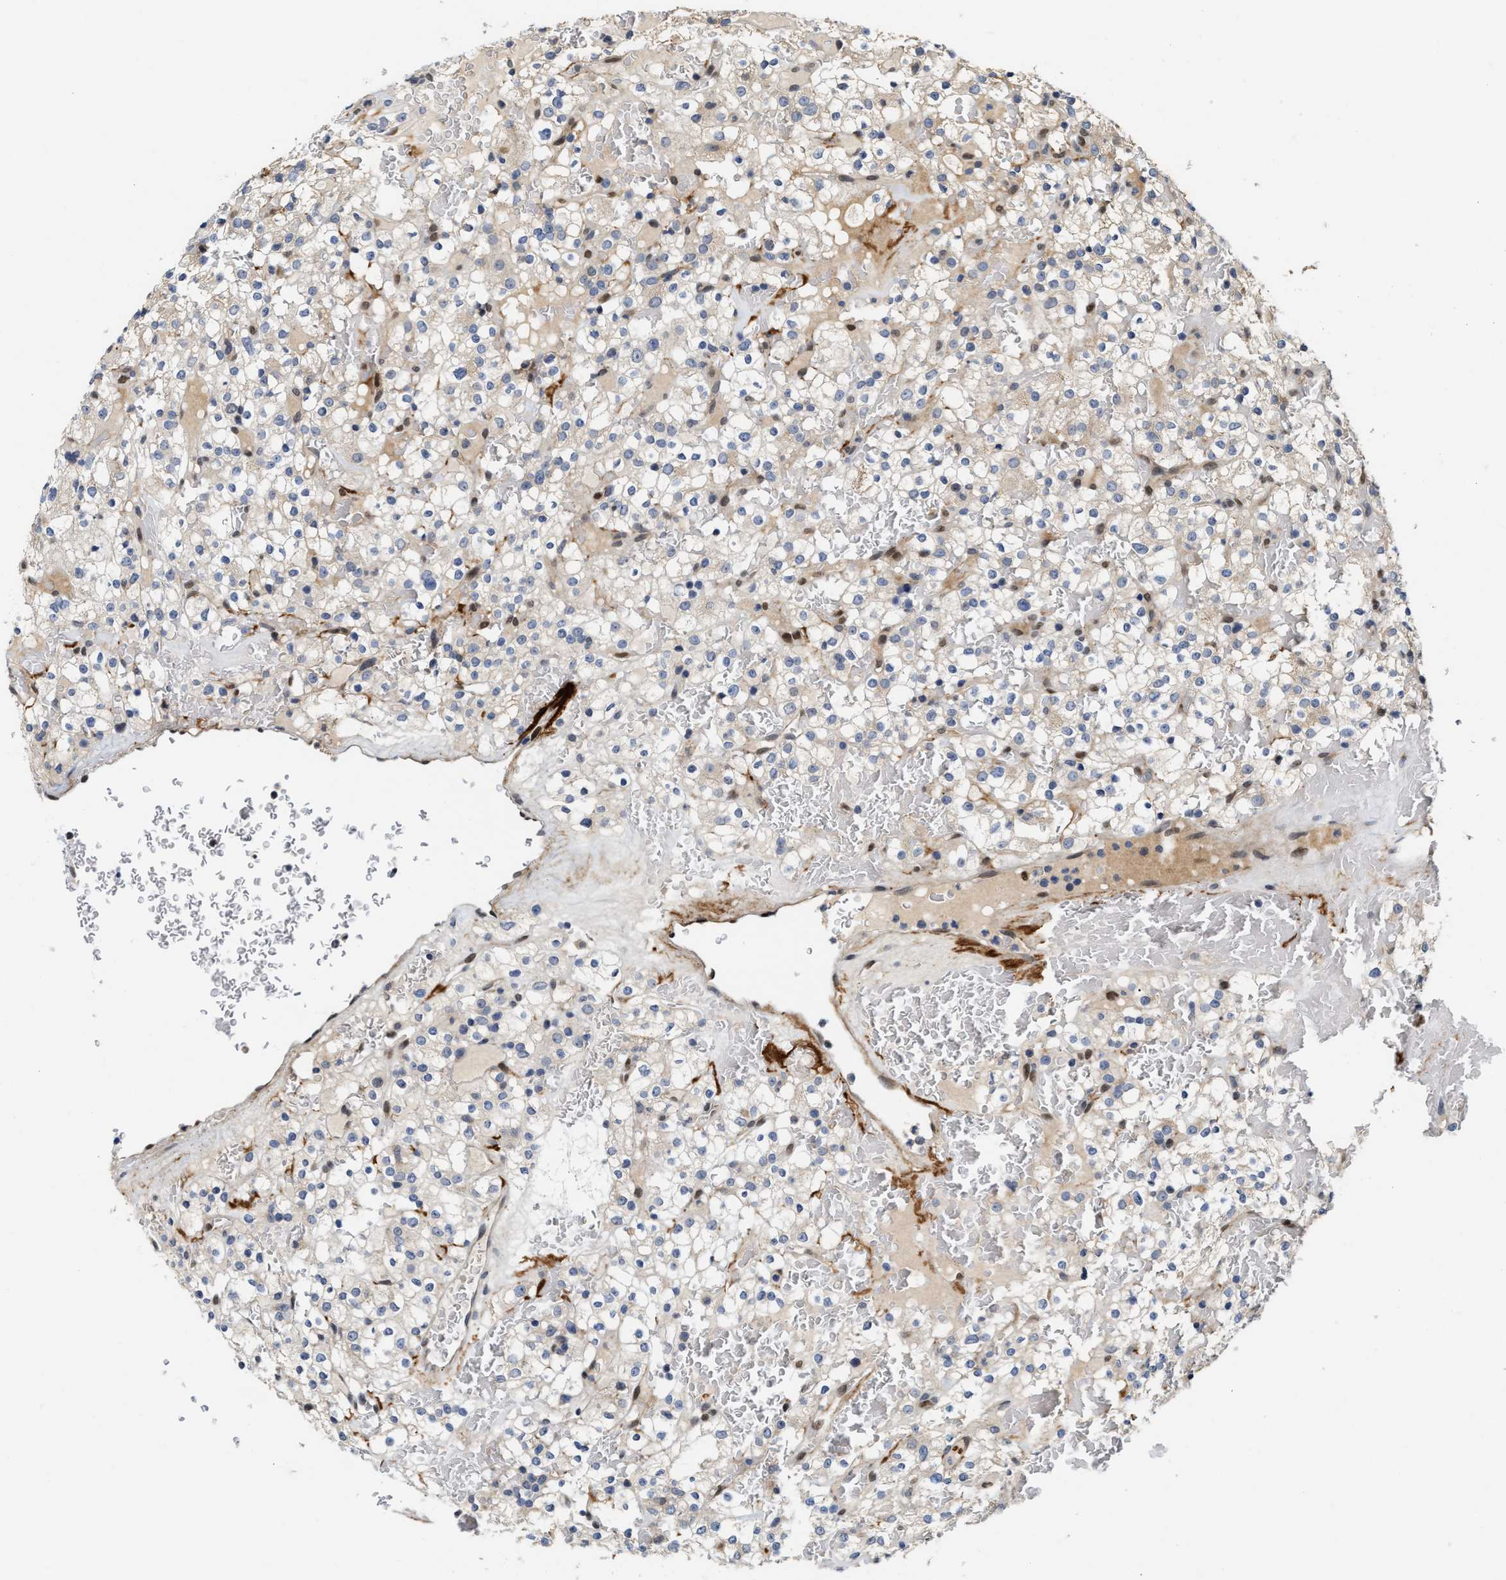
{"staining": {"intensity": "negative", "quantity": "none", "location": "none"}, "tissue": "renal cancer", "cell_type": "Tumor cells", "image_type": "cancer", "snomed": [{"axis": "morphology", "description": "Normal tissue, NOS"}, {"axis": "morphology", "description": "Adenocarcinoma, NOS"}, {"axis": "topography", "description": "Kidney"}], "caption": "The IHC image has no significant staining in tumor cells of renal cancer tissue.", "gene": "TCF4", "patient": {"sex": "female", "age": 72}}